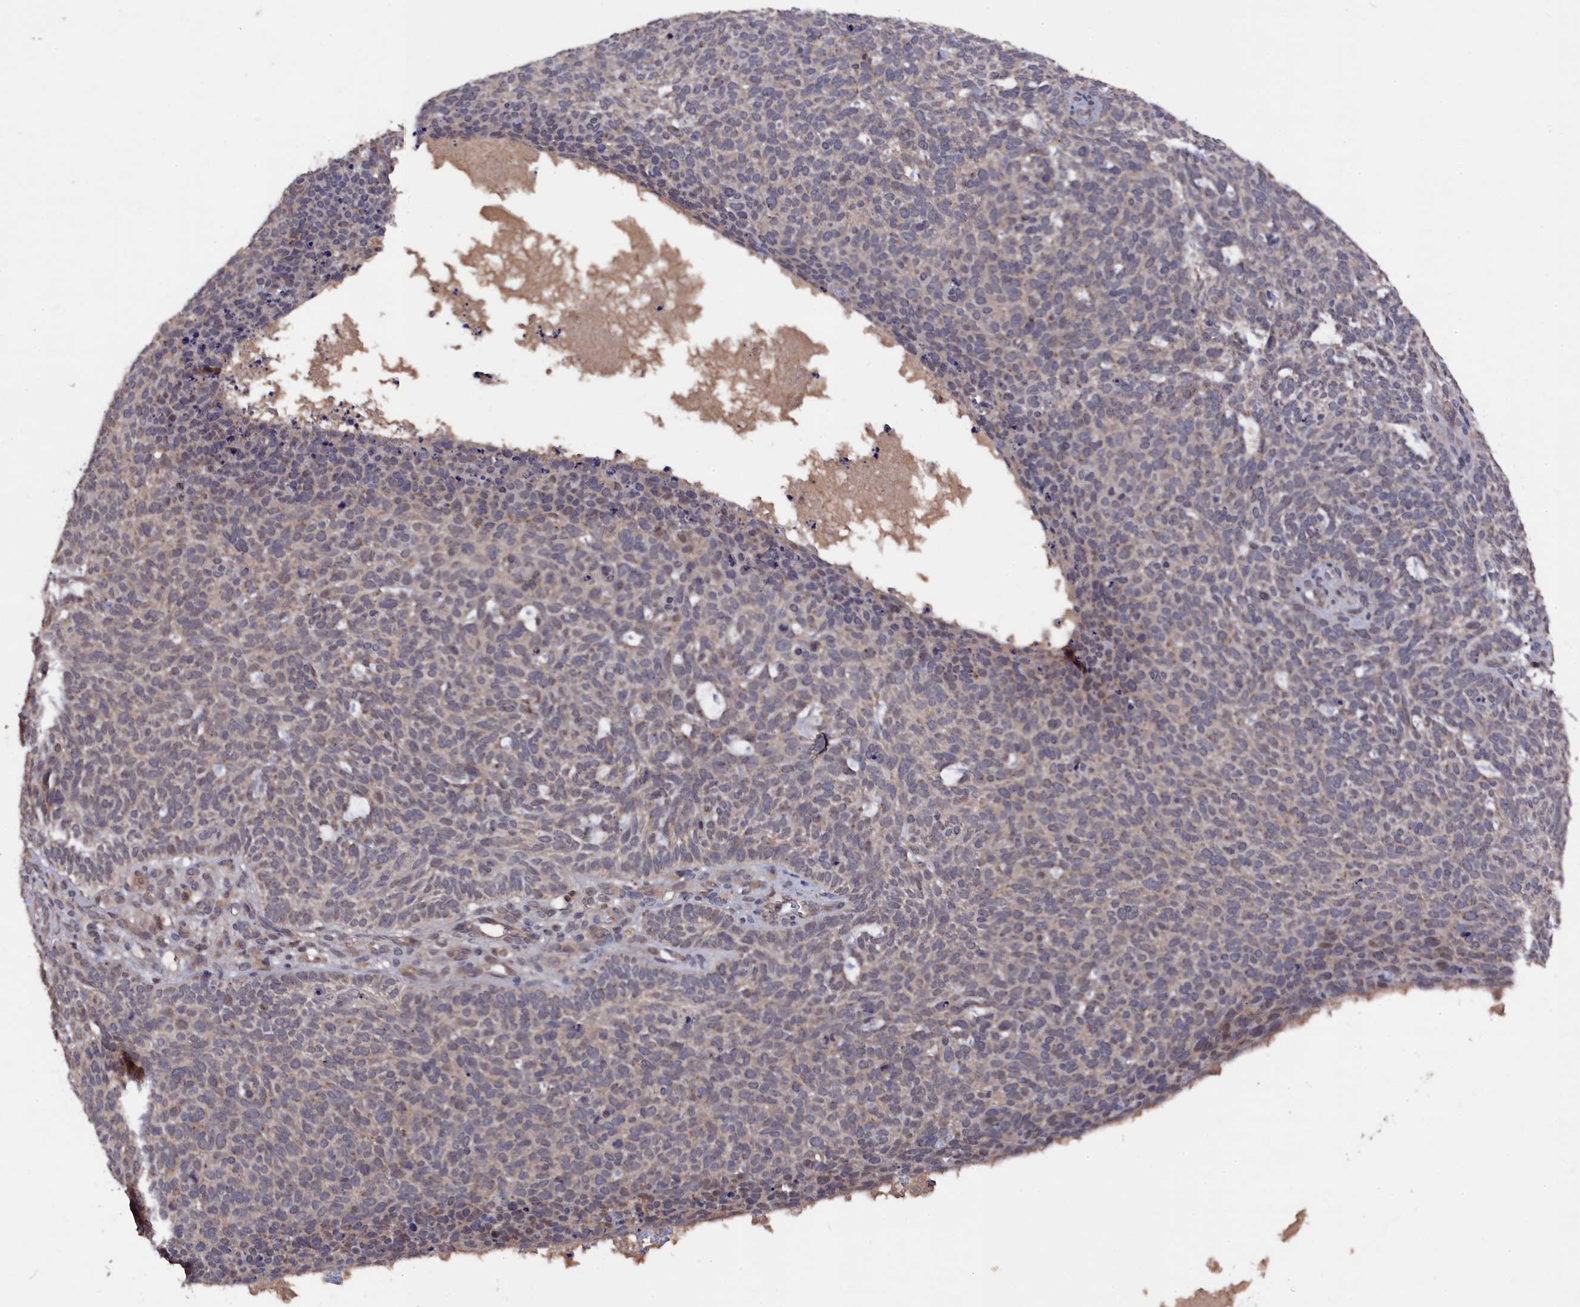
{"staining": {"intensity": "weak", "quantity": "<25%", "location": "cytoplasmic/membranous"}, "tissue": "skin cancer", "cell_type": "Tumor cells", "image_type": "cancer", "snomed": [{"axis": "morphology", "description": "Squamous cell carcinoma, NOS"}, {"axis": "topography", "description": "Skin"}], "caption": "High magnification brightfield microscopy of skin squamous cell carcinoma stained with DAB (brown) and counterstained with hematoxylin (blue): tumor cells show no significant staining.", "gene": "TMC5", "patient": {"sex": "female", "age": 90}}